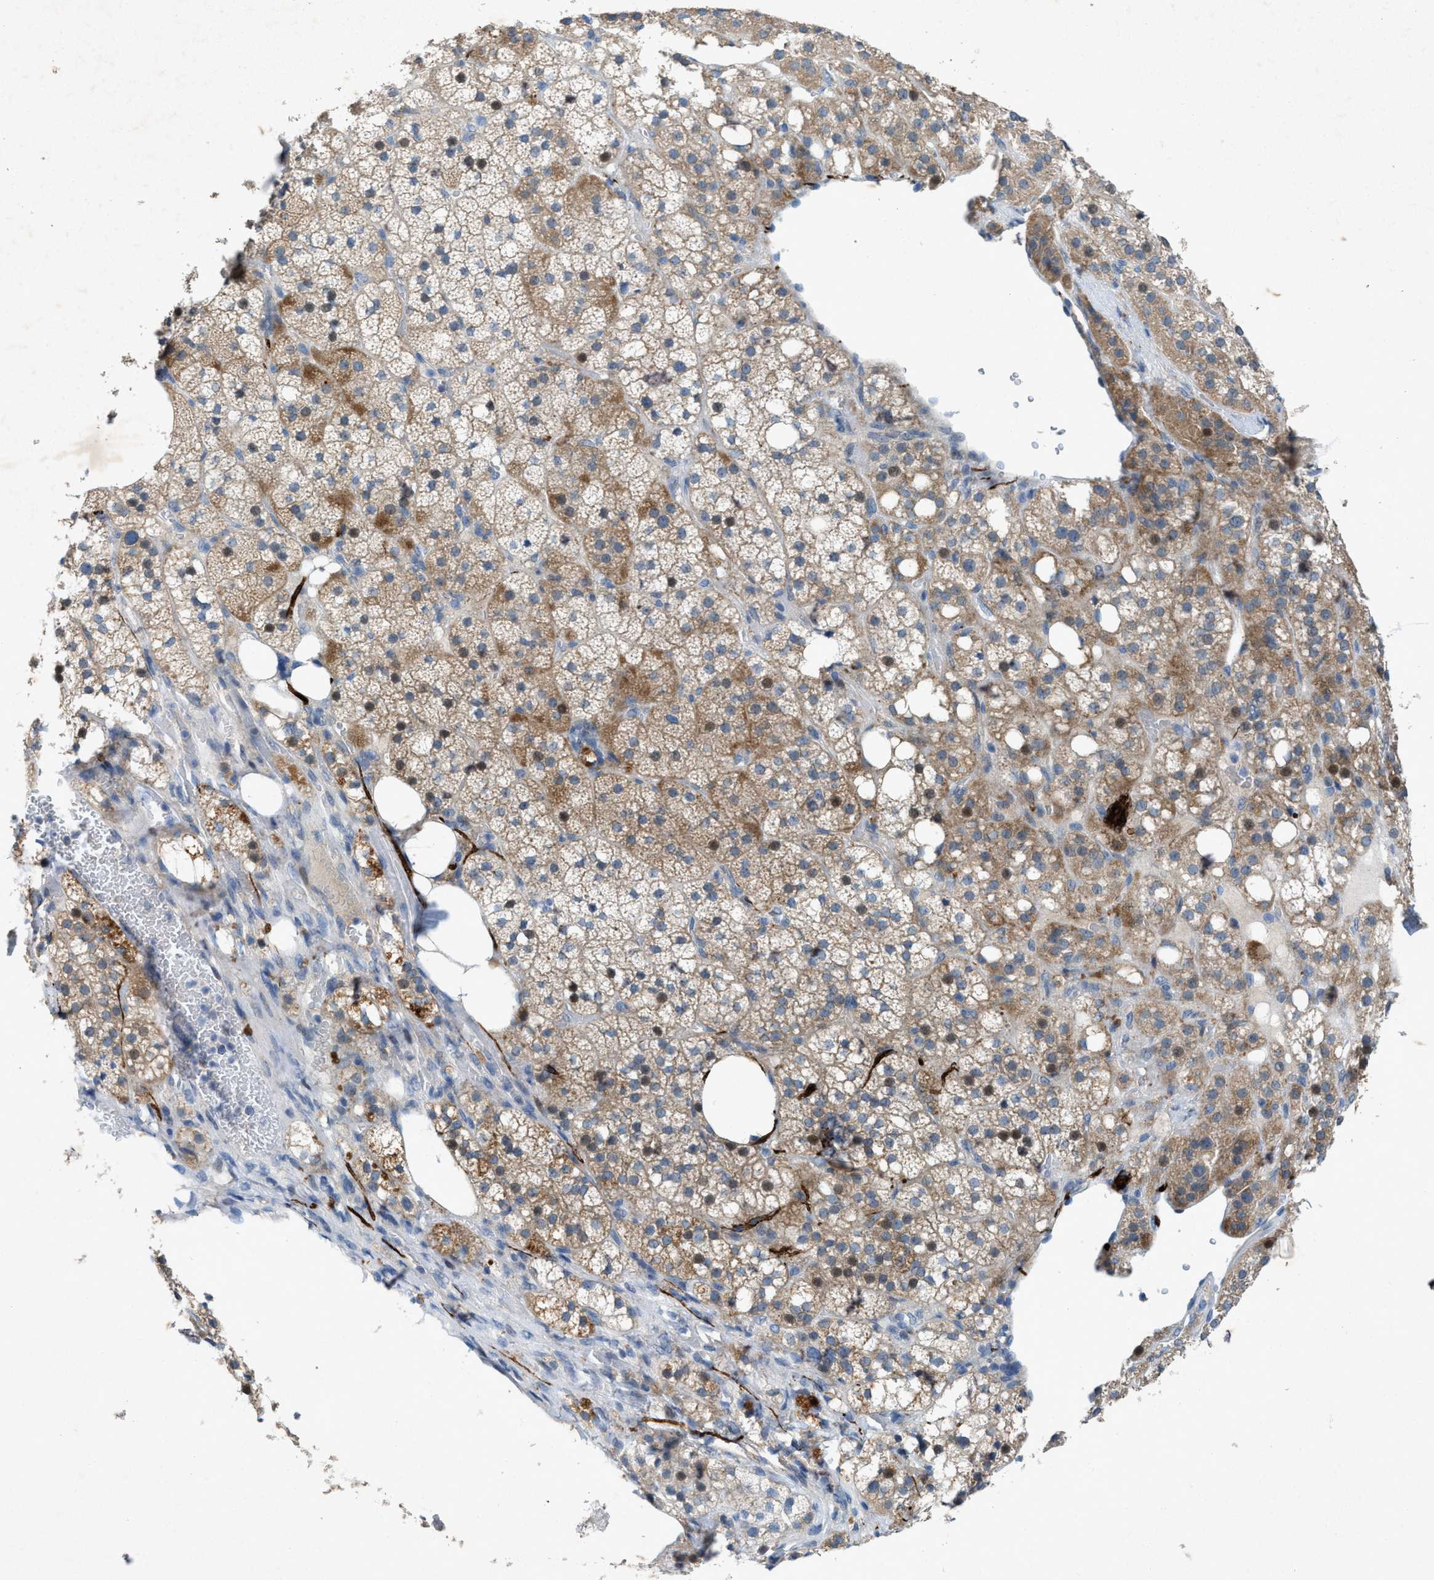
{"staining": {"intensity": "strong", "quantity": "25%-75%", "location": "cytoplasmic/membranous"}, "tissue": "adrenal gland", "cell_type": "Glandular cells", "image_type": "normal", "snomed": [{"axis": "morphology", "description": "Normal tissue, NOS"}, {"axis": "topography", "description": "Adrenal gland"}], "caption": "Immunohistochemical staining of normal adrenal gland demonstrates high levels of strong cytoplasmic/membranous expression in approximately 25%-75% of glandular cells.", "gene": "URGCP", "patient": {"sex": "female", "age": 59}}